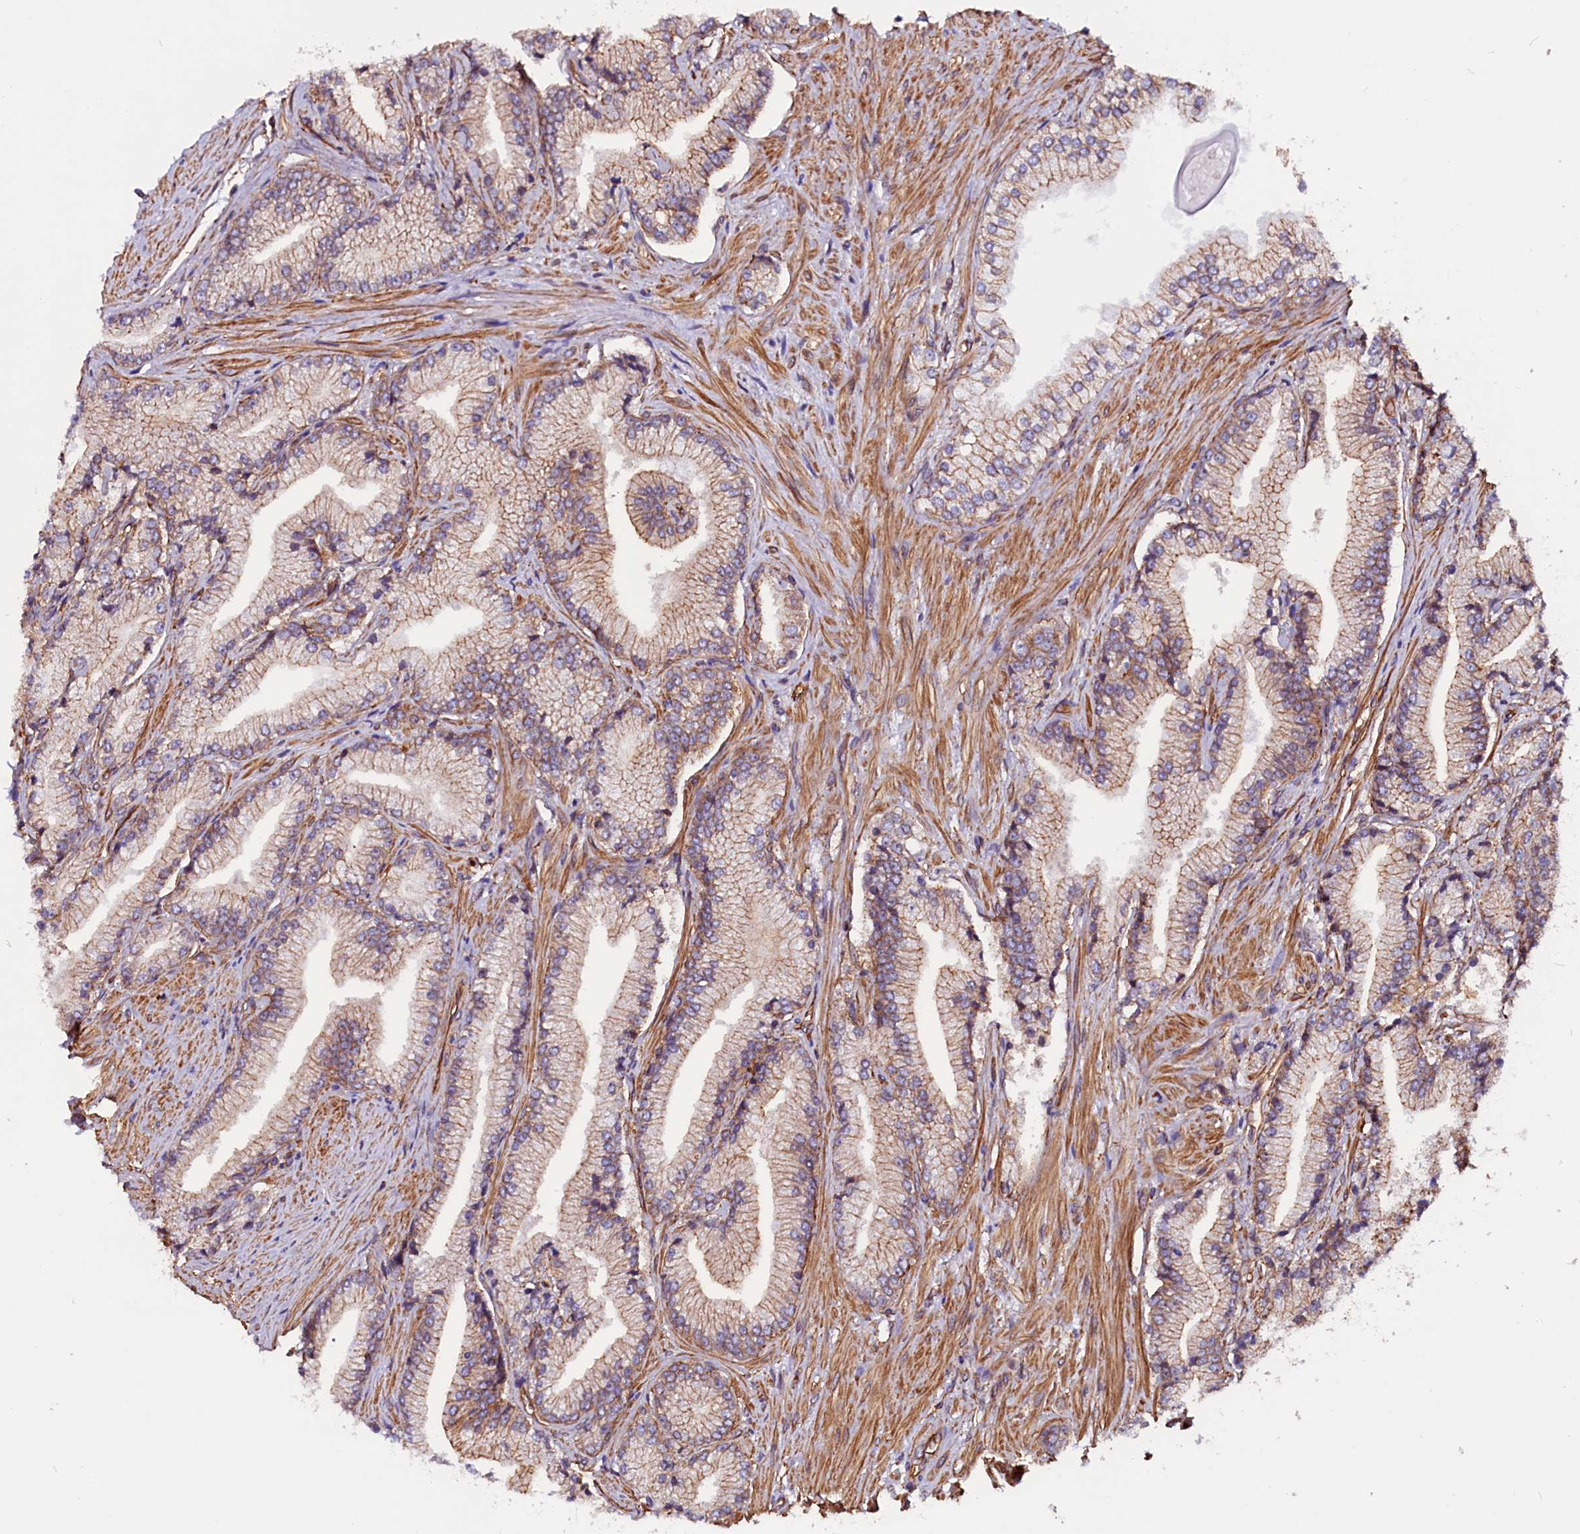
{"staining": {"intensity": "moderate", "quantity": ">75%", "location": "cytoplasmic/membranous"}, "tissue": "prostate cancer", "cell_type": "Tumor cells", "image_type": "cancer", "snomed": [{"axis": "morphology", "description": "Adenocarcinoma, High grade"}, {"axis": "topography", "description": "Prostate"}], "caption": "Moderate cytoplasmic/membranous expression is appreciated in about >75% of tumor cells in prostate cancer (high-grade adenocarcinoma). Using DAB (3,3'-diaminobenzidine) (brown) and hematoxylin (blue) stains, captured at high magnification using brightfield microscopy.", "gene": "ZNF749", "patient": {"sex": "male", "age": 67}}